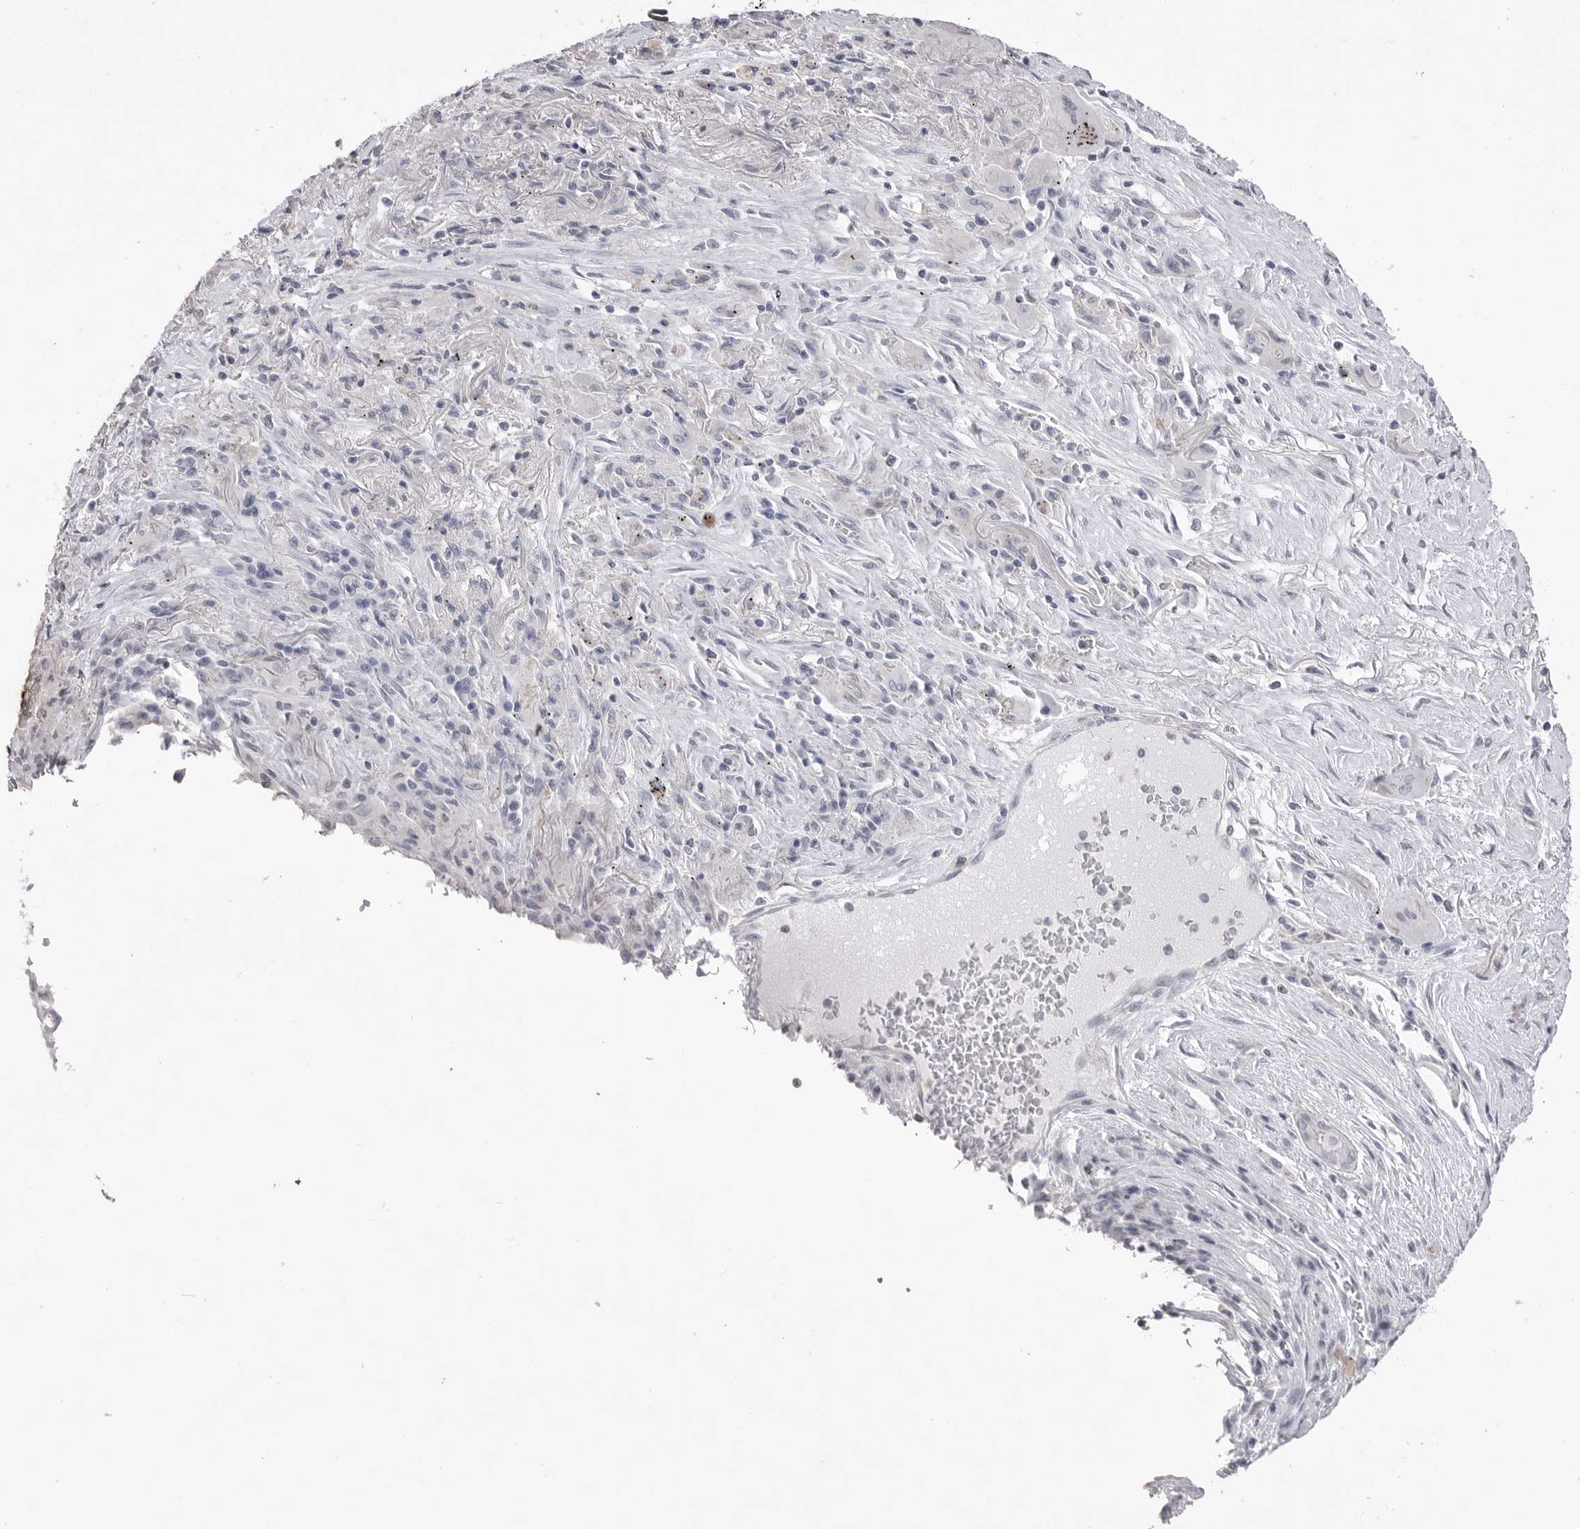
{"staining": {"intensity": "negative", "quantity": "none", "location": "none"}, "tissue": "lung cancer", "cell_type": "Tumor cells", "image_type": "cancer", "snomed": [{"axis": "morphology", "description": "Squamous cell carcinoma, NOS"}, {"axis": "topography", "description": "Lung"}], "caption": "The image reveals no significant expression in tumor cells of lung squamous cell carcinoma. The staining was performed using DAB to visualize the protein expression in brown, while the nuclei were stained in blue with hematoxylin (Magnification: 20x).", "gene": "ICAM5", "patient": {"sex": "male", "age": 61}}